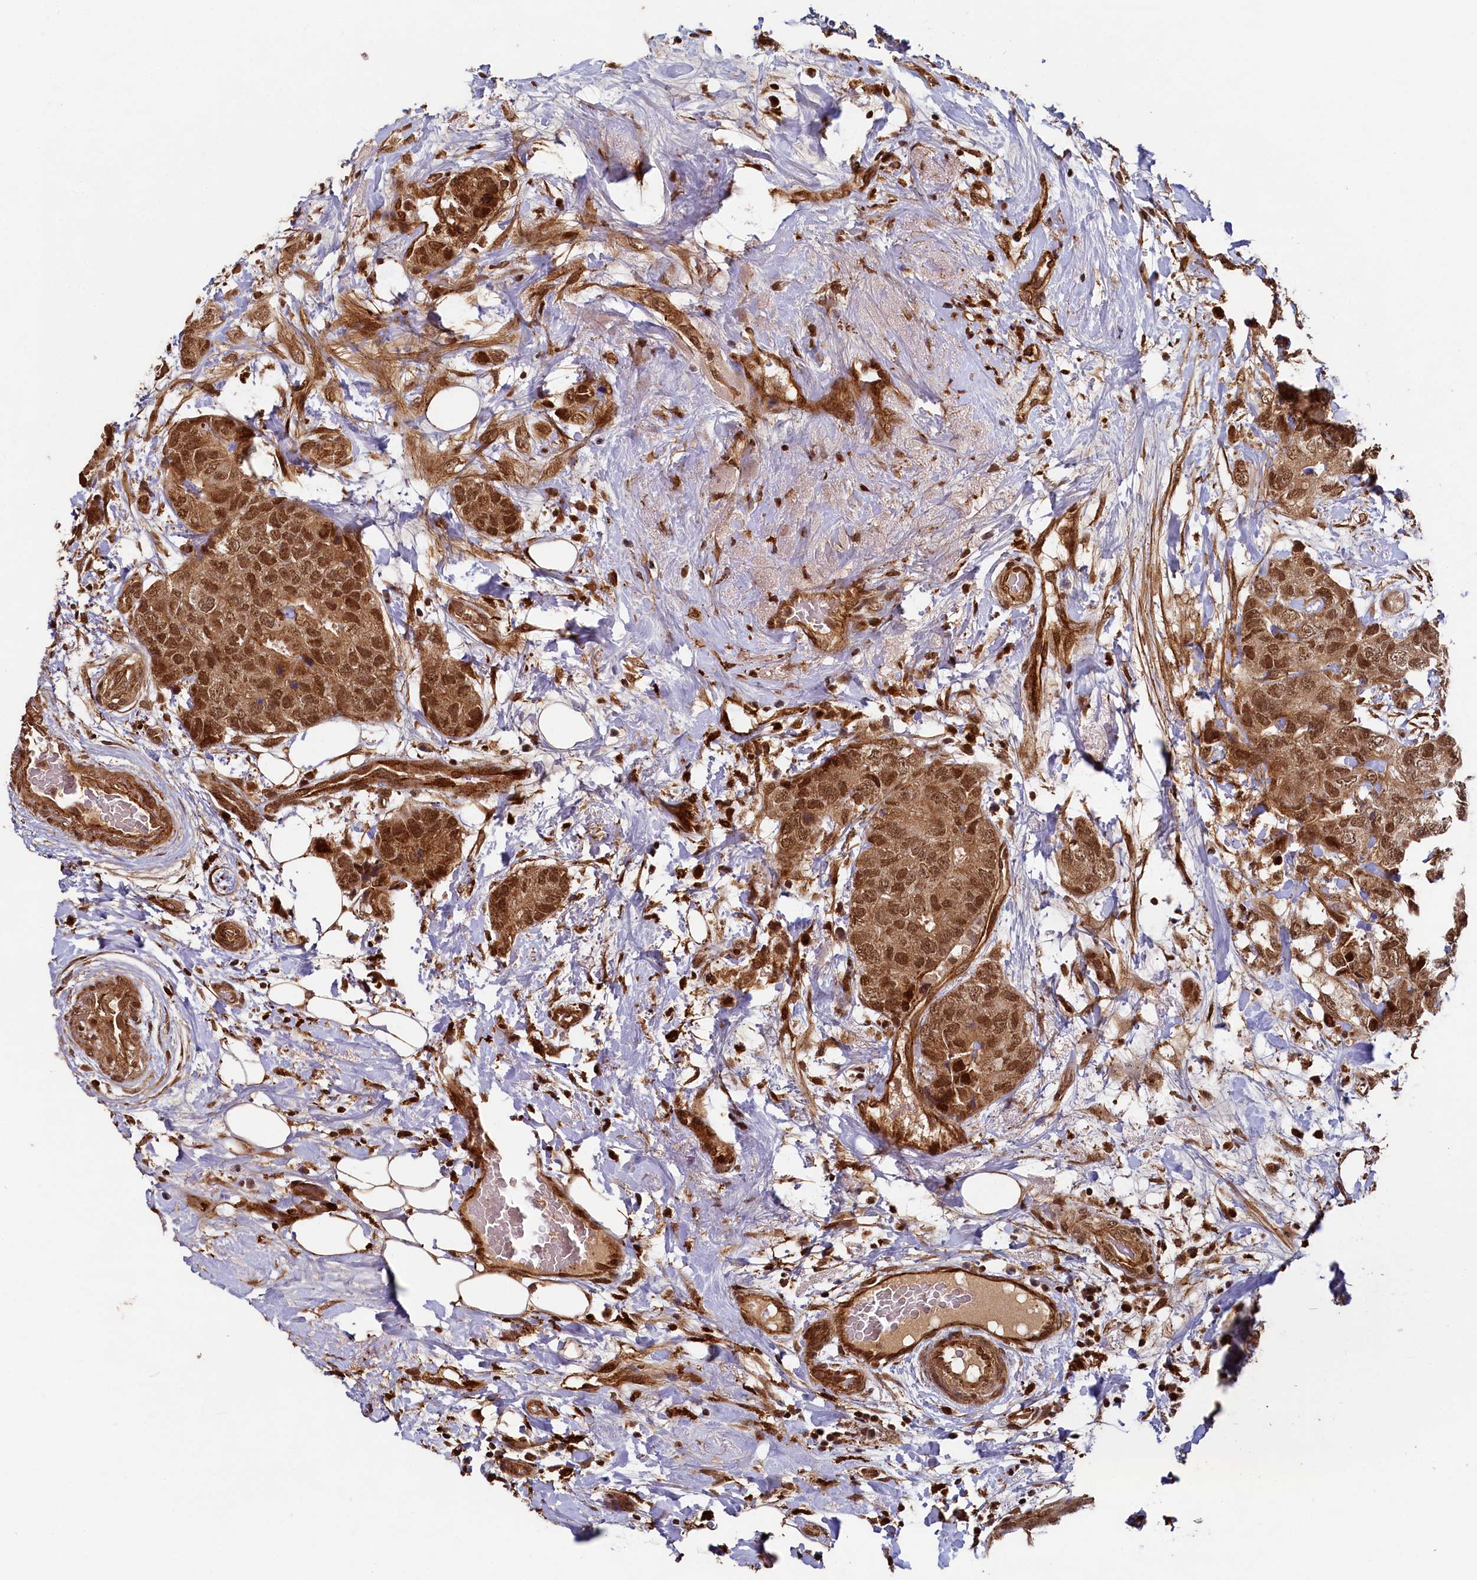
{"staining": {"intensity": "strong", "quantity": ">75%", "location": "cytoplasmic/membranous,nuclear"}, "tissue": "breast cancer", "cell_type": "Tumor cells", "image_type": "cancer", "snomed": [{"axis": "morphology", "description": "Duct carcinoma"}, {"axis": "topography", "description": "Breast"}], "caption": "Breast cancer tissue shows strong cytoplasmic/membranous and nuclear expression in approximately >75% of tumor cells, visualized by immunohistochemistry.", "gene": "TRIM23", "patient": {"sex": "female", "age": 62}}